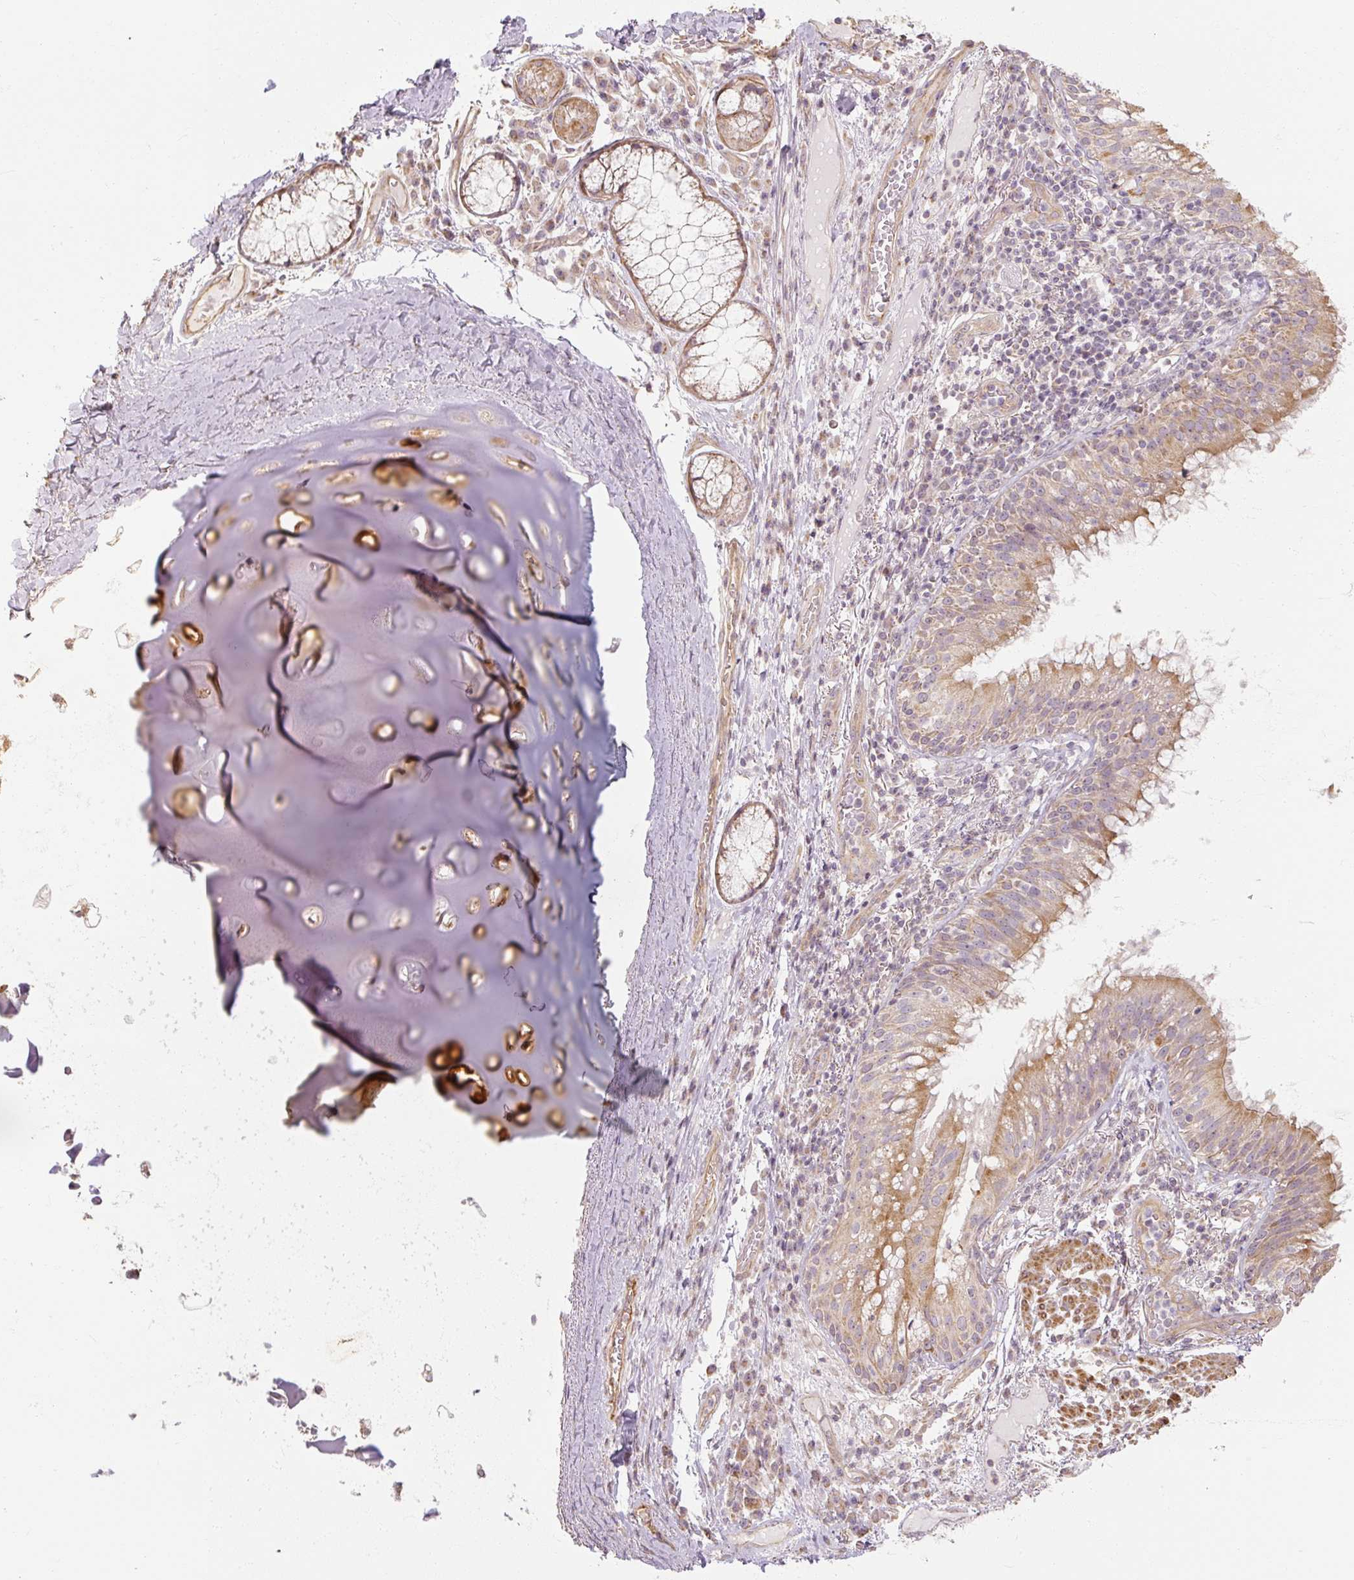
{"staining": {"intensity": "moderate", "quantity": "25%-75%", "location": "cytoplasmic/membranous"}, "tissue": "bronchus", "cell_type": "Respiratory epithelial cells", "image_type": "normal", "snomed": [{"axis": "morphology", "description": "Normal tissue, NOS"}, {"axis": "topography", "description": "Cartilage tissue"}, {"axis": "topography", "description": "Bronchus"}], "caption": "A high-resolution micrograph shows immunohistochemistry (IHC) staining of benign bronchus, which reveals moderate cytoplasmic/membranous expression in about 25%-75% of respiratory epithelial cells. The protein is stained brown, and the nuclei are stained in blue (DAB IHC with brightfield microscopy, high magnification).", "gene": "RB1CC1", "patient": {"sex": "male", "age": 56}}